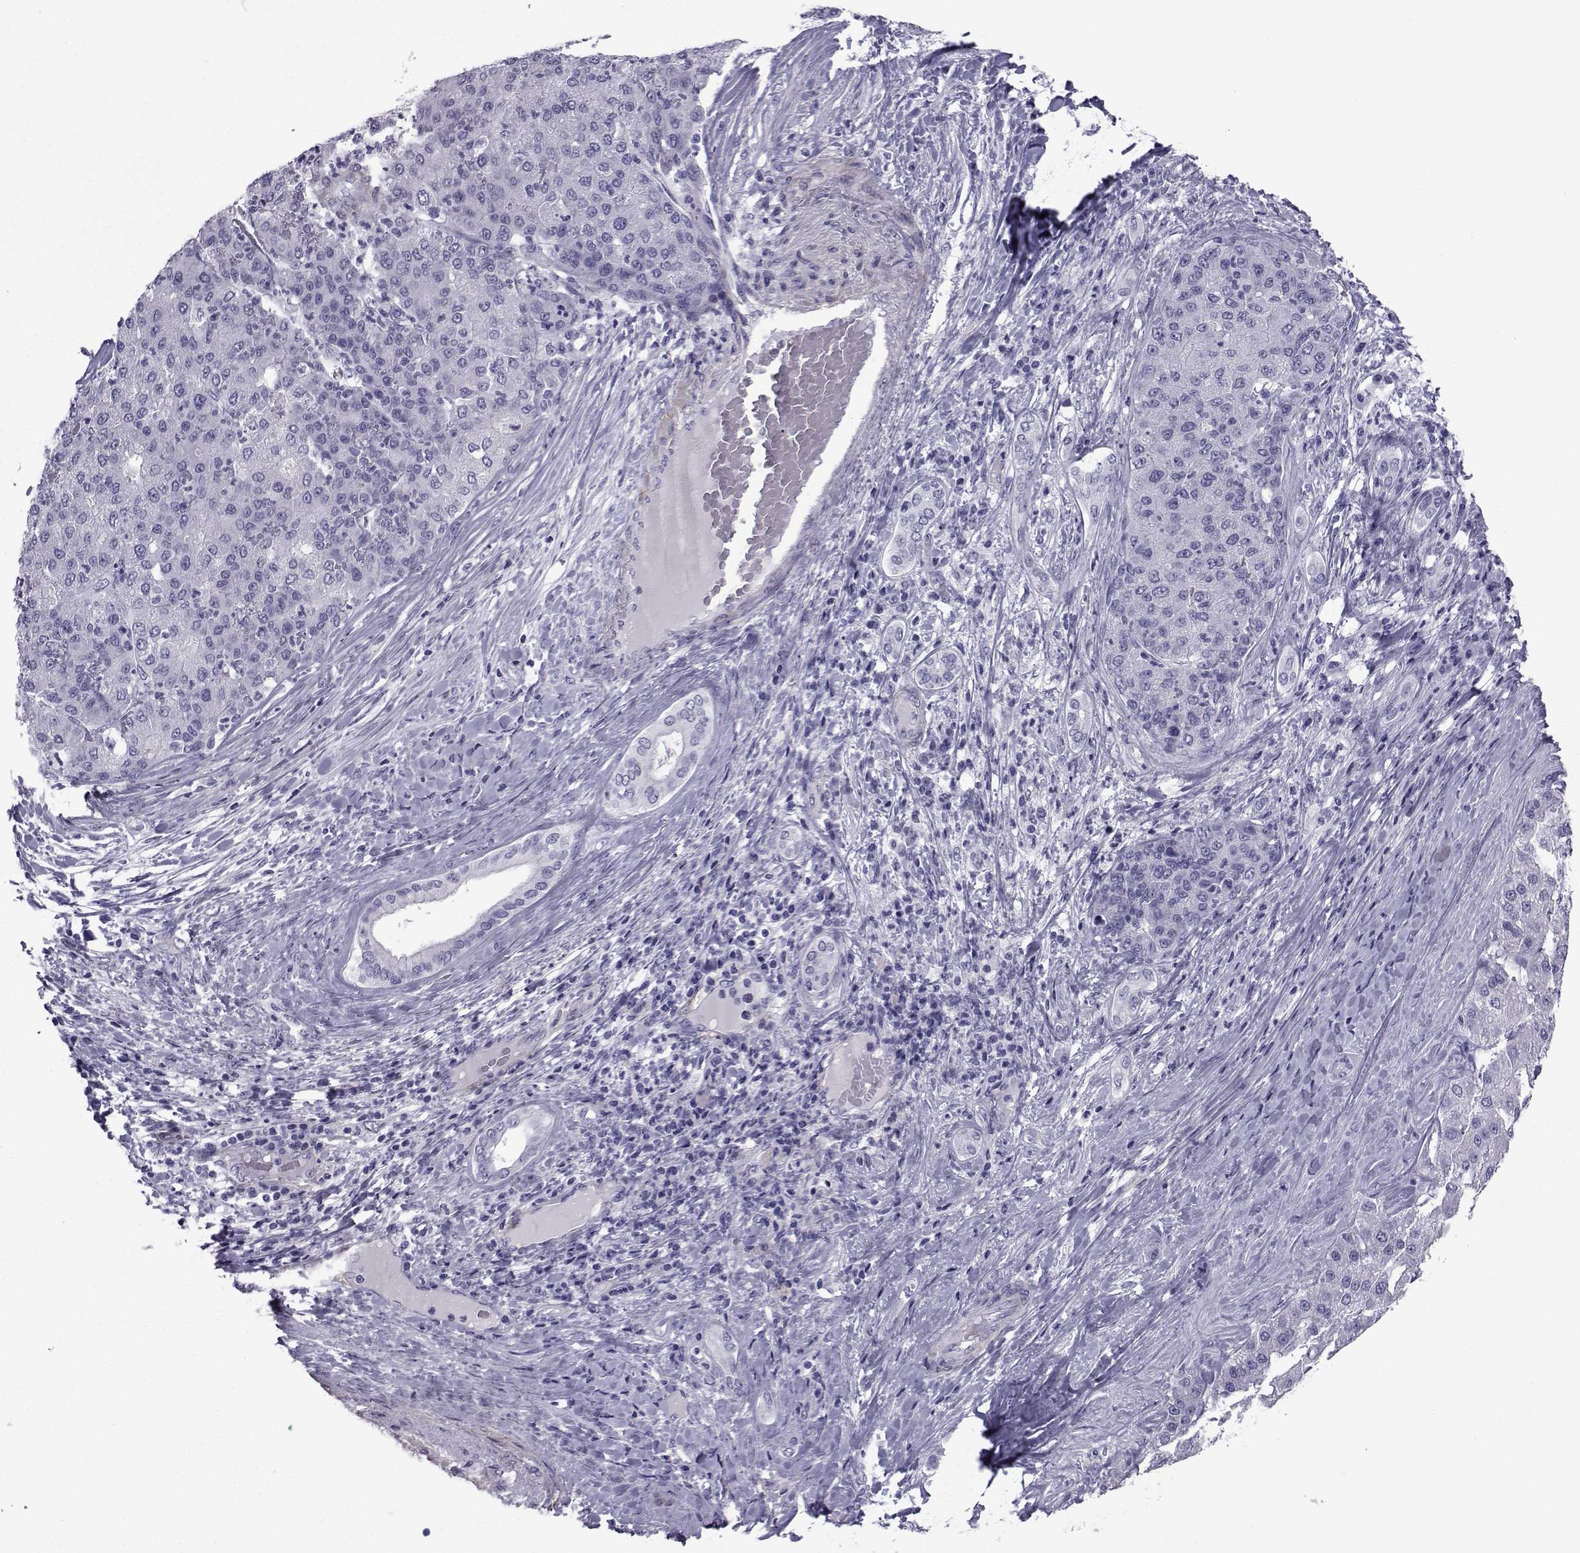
{"staining": {"intensity": "negative", "quantity": "none", "location": "none"}, "tissue": "liver cancer", "cell_type": "Tumor cells", "image_type": "cancer", "snomed": [{"axis": "morphology", "description": "Carcinoma, Hepatocellular, NOS"}, {"axis": "topography", "description": "Liver"}], "caption": "This is a photomicrograph of immunohistochemistry staining of liver hepatocellular carcinoma, which shows no expression in tumor cells.", "gene": "SPANXD", "patient": {"sex": "male", "age": 65}}